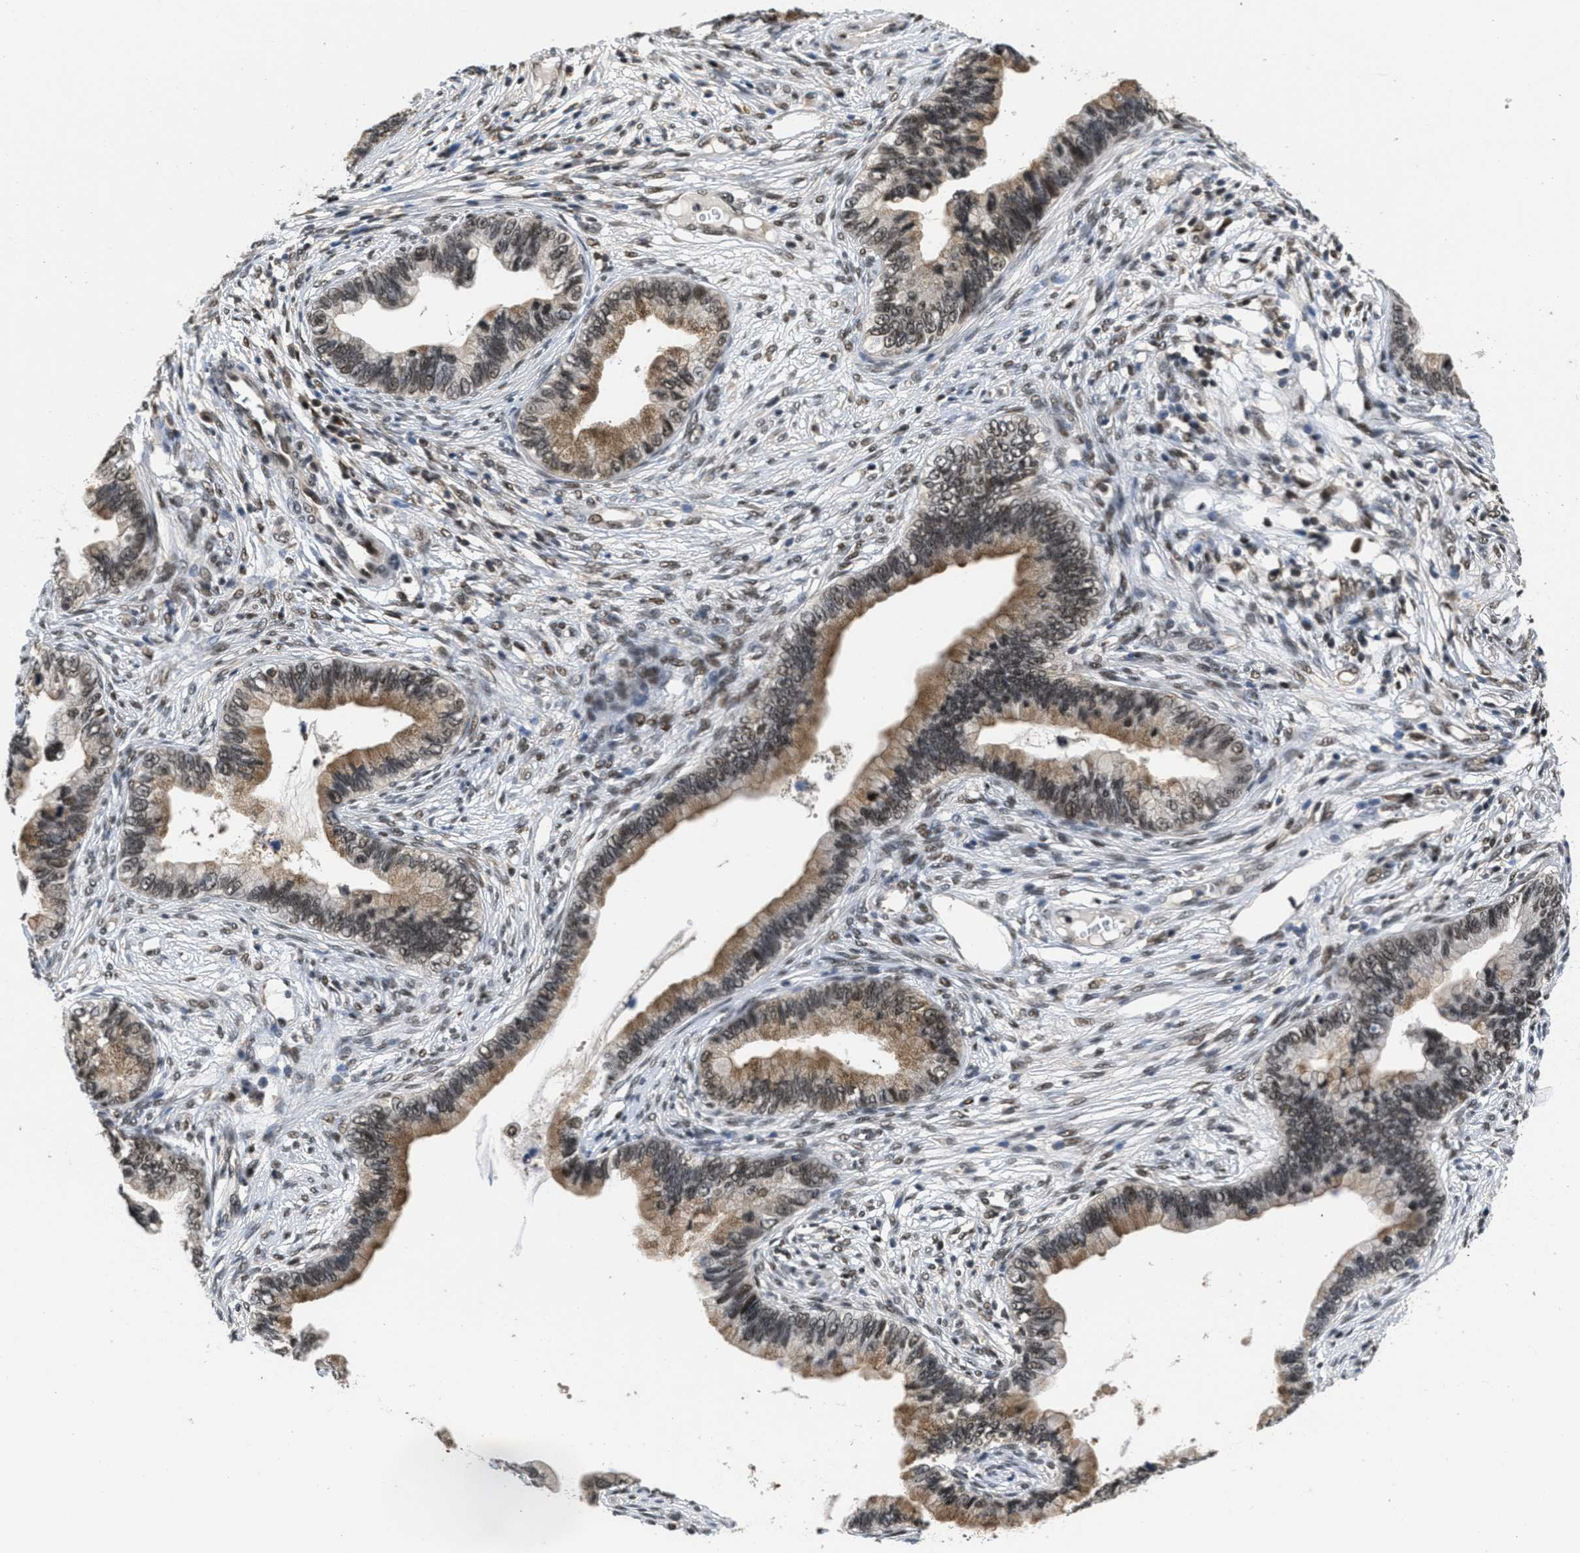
{"staining": {"intensity": "moderate", "quantity": ">75%", "location": "cytoplasmic/membranous,nuclear"}, "tissue": "cervical cancer", "cell_type": "Tumor cells", "image_type": "cancer", "snomed": [{"axis": "morphology", "description": "Adenocarcinoma, NOS"}, {"axis": "topography", "description": "Cervix"}], "caption": "High-power microscopy captured an IHC micrograph of cervical cancer, revealing moderate cytoplasmic/membranous and nuclear expression in about >75% of tumor cells.", "gene": "CUL4B", "patient": {"sex": "female", "age": 44}}